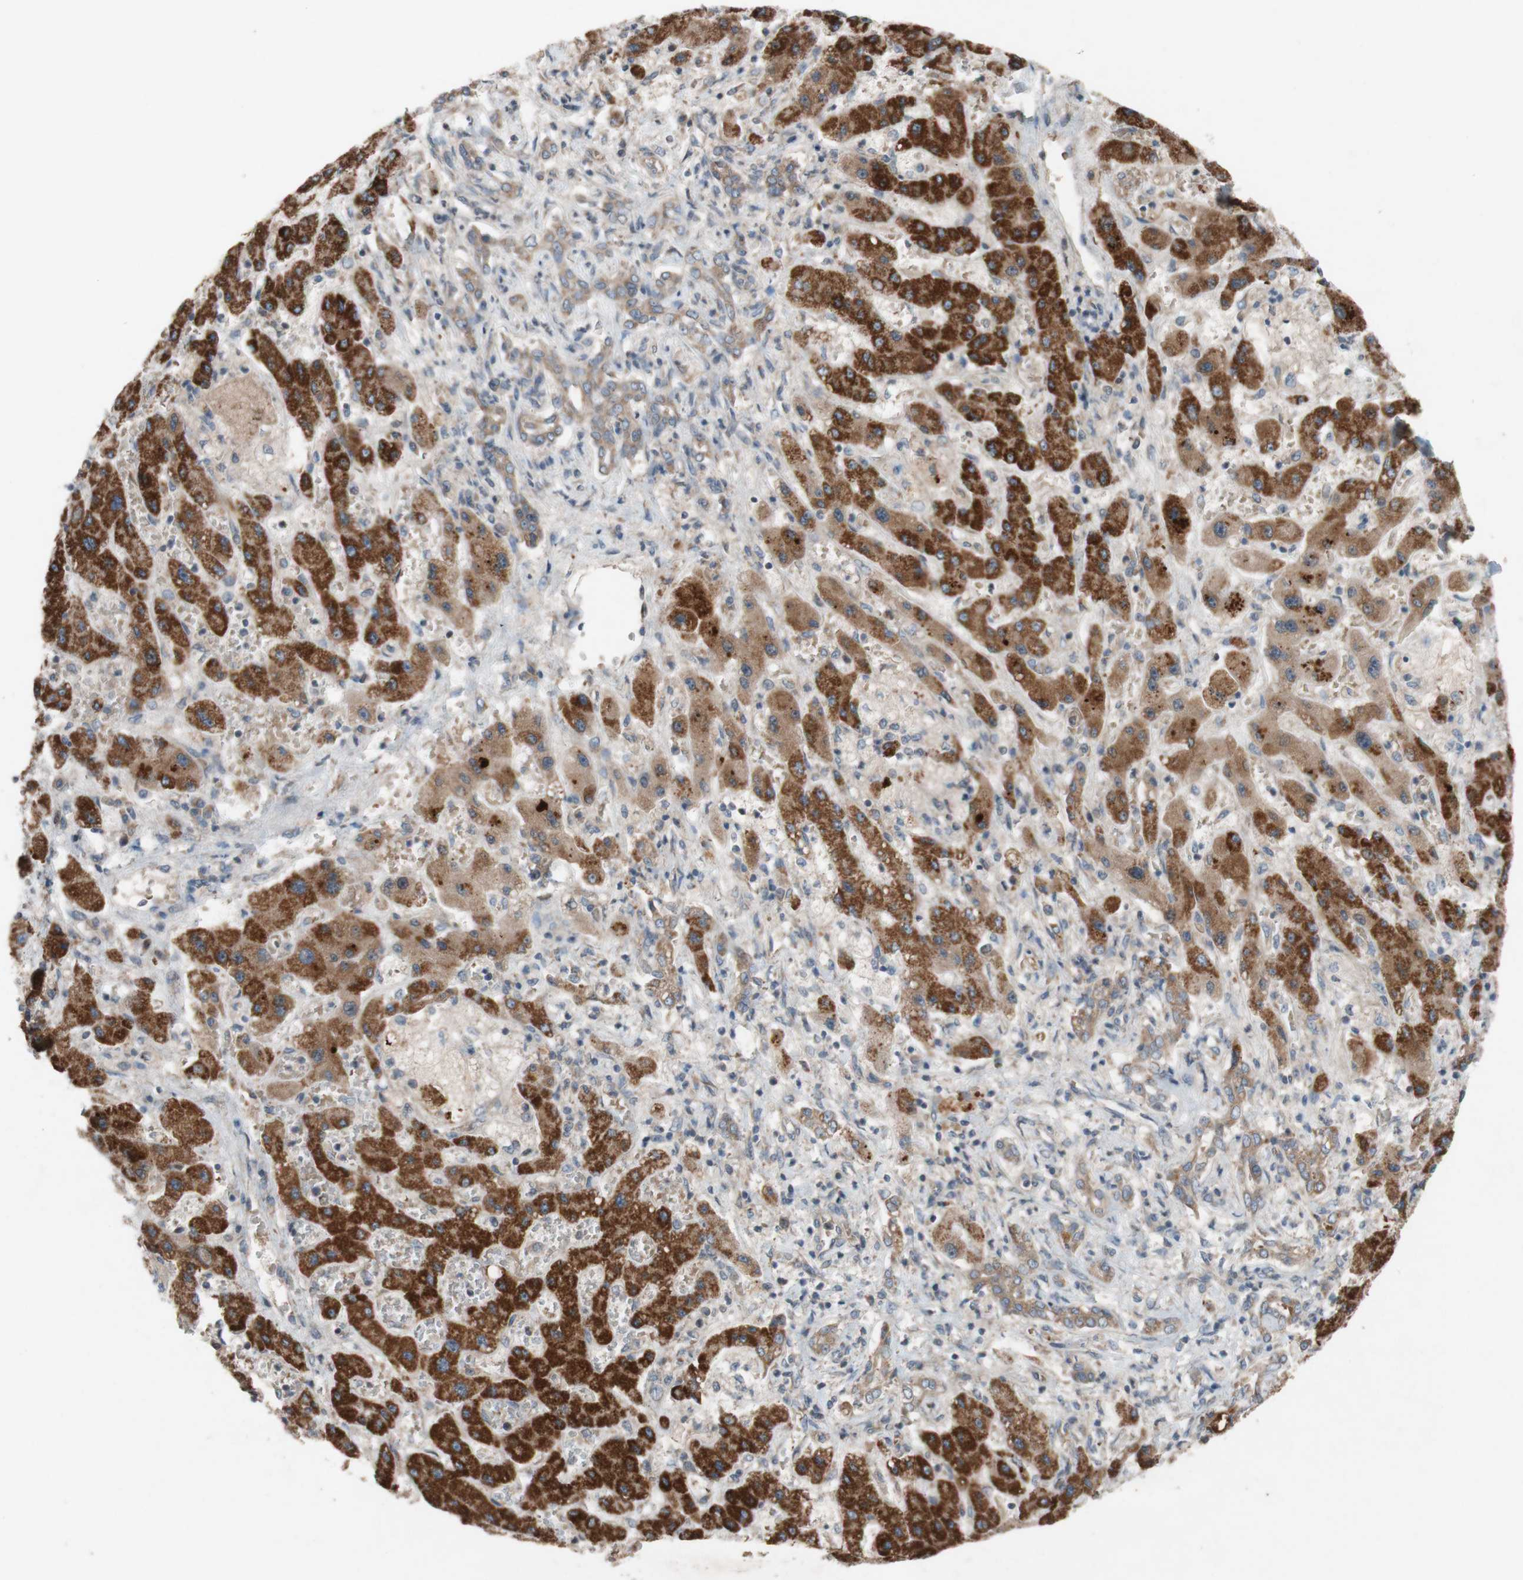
{"staining": {"intensity": "moderate", "quantity": ">75%", "location": "cytoplasmic/membranous"}, "tissue": "liver cancer", "cell_type": "Tumor cells", "image_type": "cancer", "snomed": [{"axis": "morphology", "description": "Cholangiocarcinoma"}, {"axis": "topography", "description": "Liver"}], "caption": "The histopathology image reveals staining of liver cancer, revealing moderate cytoplasmic/membranous protein positivity (brown color) within tumor cells.", "gene": "TST", "patient": {"sex": "male", "age": 50}}